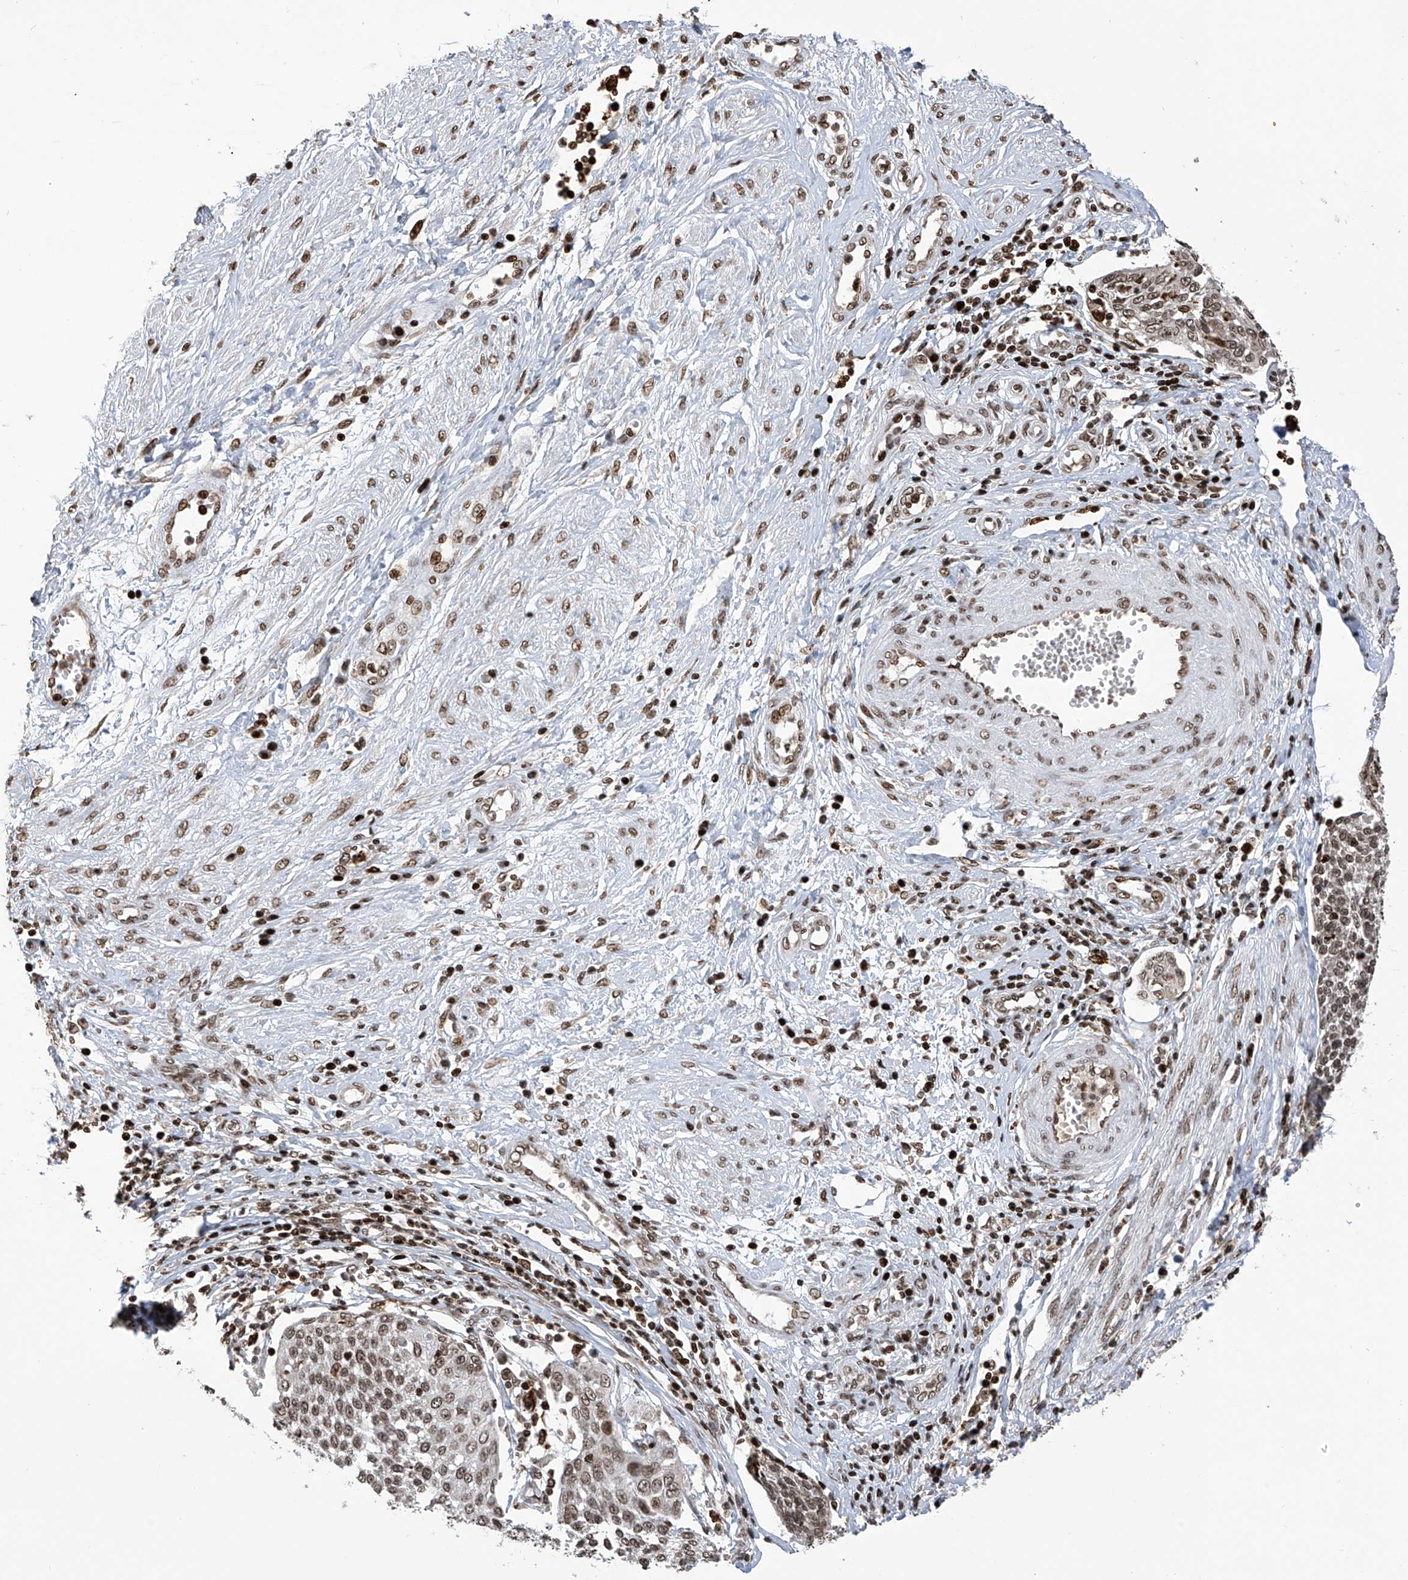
{"staining": {"intensity": "moderate", "quantity": ">75%", "location": "nuclear"}, "tissue": "cervical cancer", "cell_type": "Tumor cells", "image_type": "cancer", "snomed": [{"axis": "morphology", "description": "Squamous cell carcinoma, NOS"}, {"axis": "topography", "description": "Cervix"}], "caption": "Cervical cancer (squamous cell carcinoma) was stained to show a protein in brown. There is medium levels of moderate nuclear positivity in approximately >75% of tumor cells.", "gene": "PAK1IP1", "patient": {"sex": "female", "age": 34}}